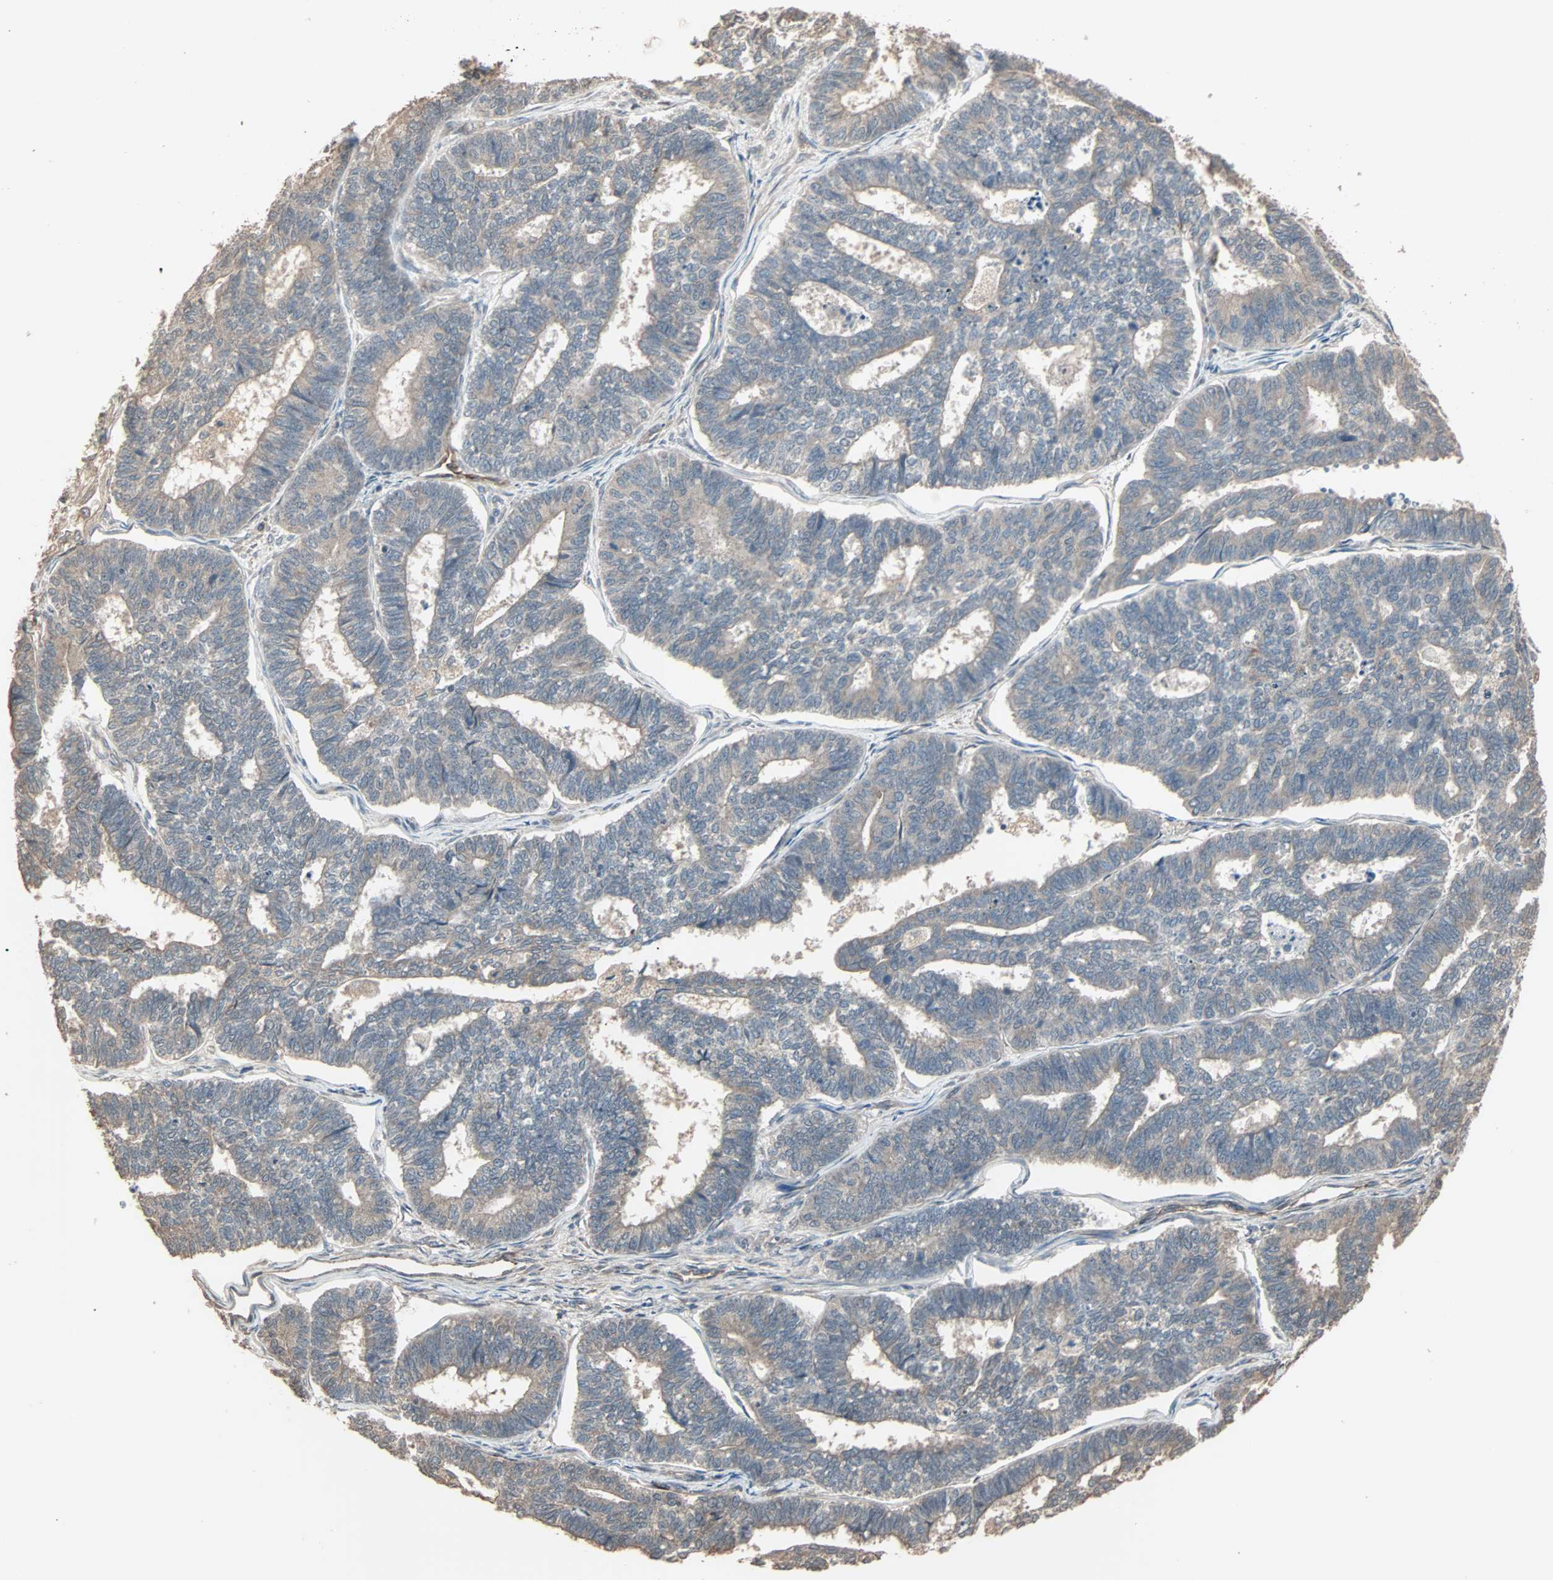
{"staining": {"intensity": "weak", "quantity": "25%-75%", "location": "cytoplasmic/membranous"}, "tissue": "endometrial cancer", "cell_type": "Tumor cells", "image_type": "cancer", "snomed": [{"axis": "morphology", "description": "Adenocarcinoma, NOS"}, {"axis": "topography", "description": "Endometrium"}], "caption": "The histopathology image displays a brown stain indicating the presence of a protein in the cytoplasmic/membranous of tumor cells in endometrial cancer (adenocarcinoma).", "gene": "CALCRL", "patient": {"sex": "female", "age": 70}}